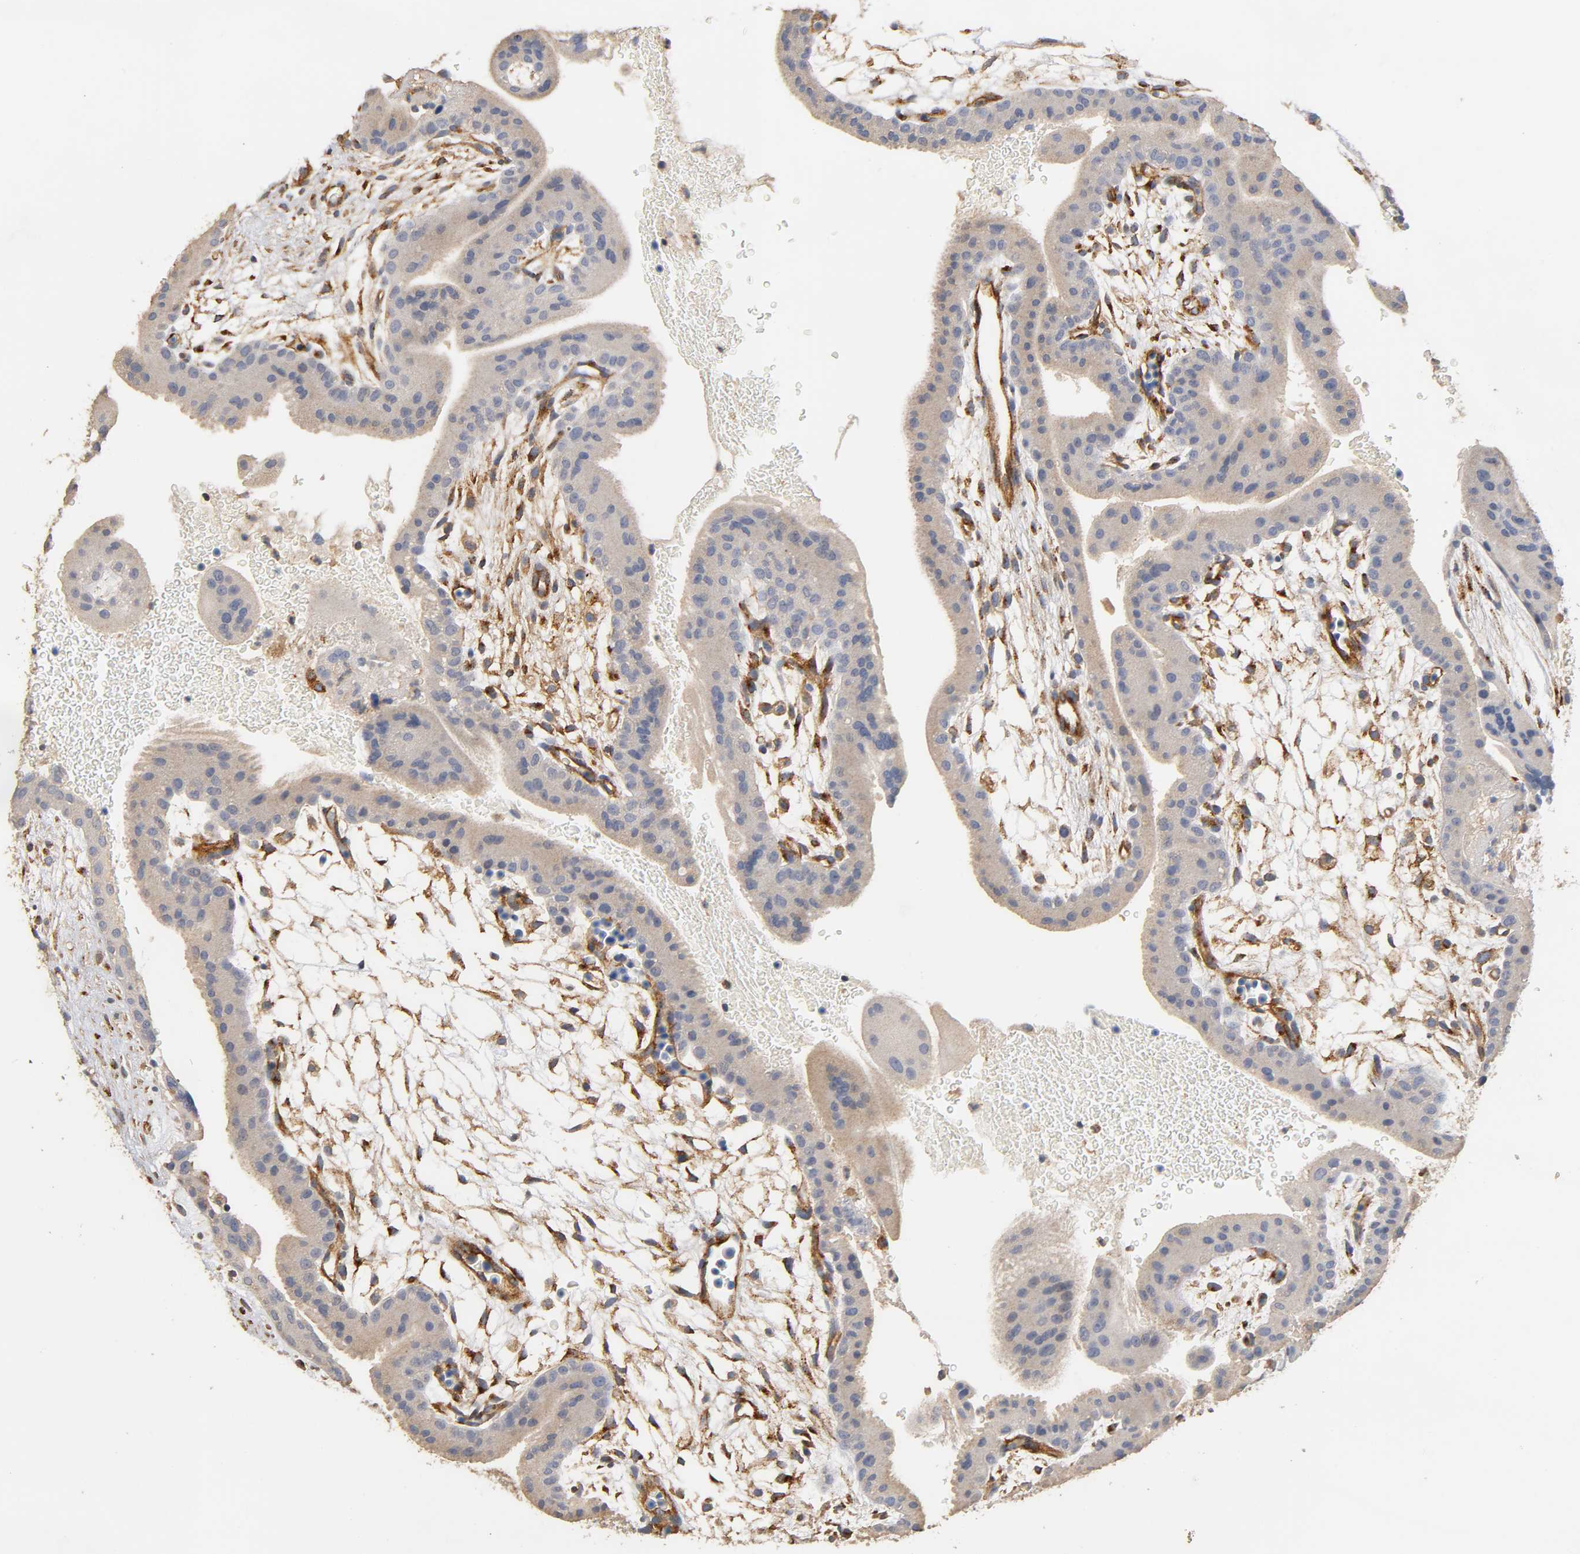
{"staining": {"intensity": "weak", "quantity": "<25%", "location": "cytoplasmic/membranous"}, "tissue": "placenta", "cell_type": "Trophoblastic cells", "image_type": "normal", "snomed": [{"axis": "morphology", "description": "Normal tissue, NOS"}, {"axis": "topography", "description": "Placenta"}], "caption": "The immunohistochemistry image has no significant expression in trophoblastic cells of placenta. (Brightfield microscopy of DAB immunohistochemistry (IHC) at high magnification).", "gene": "IFITM2", "patient": {"sex": "female", "age": 19}}